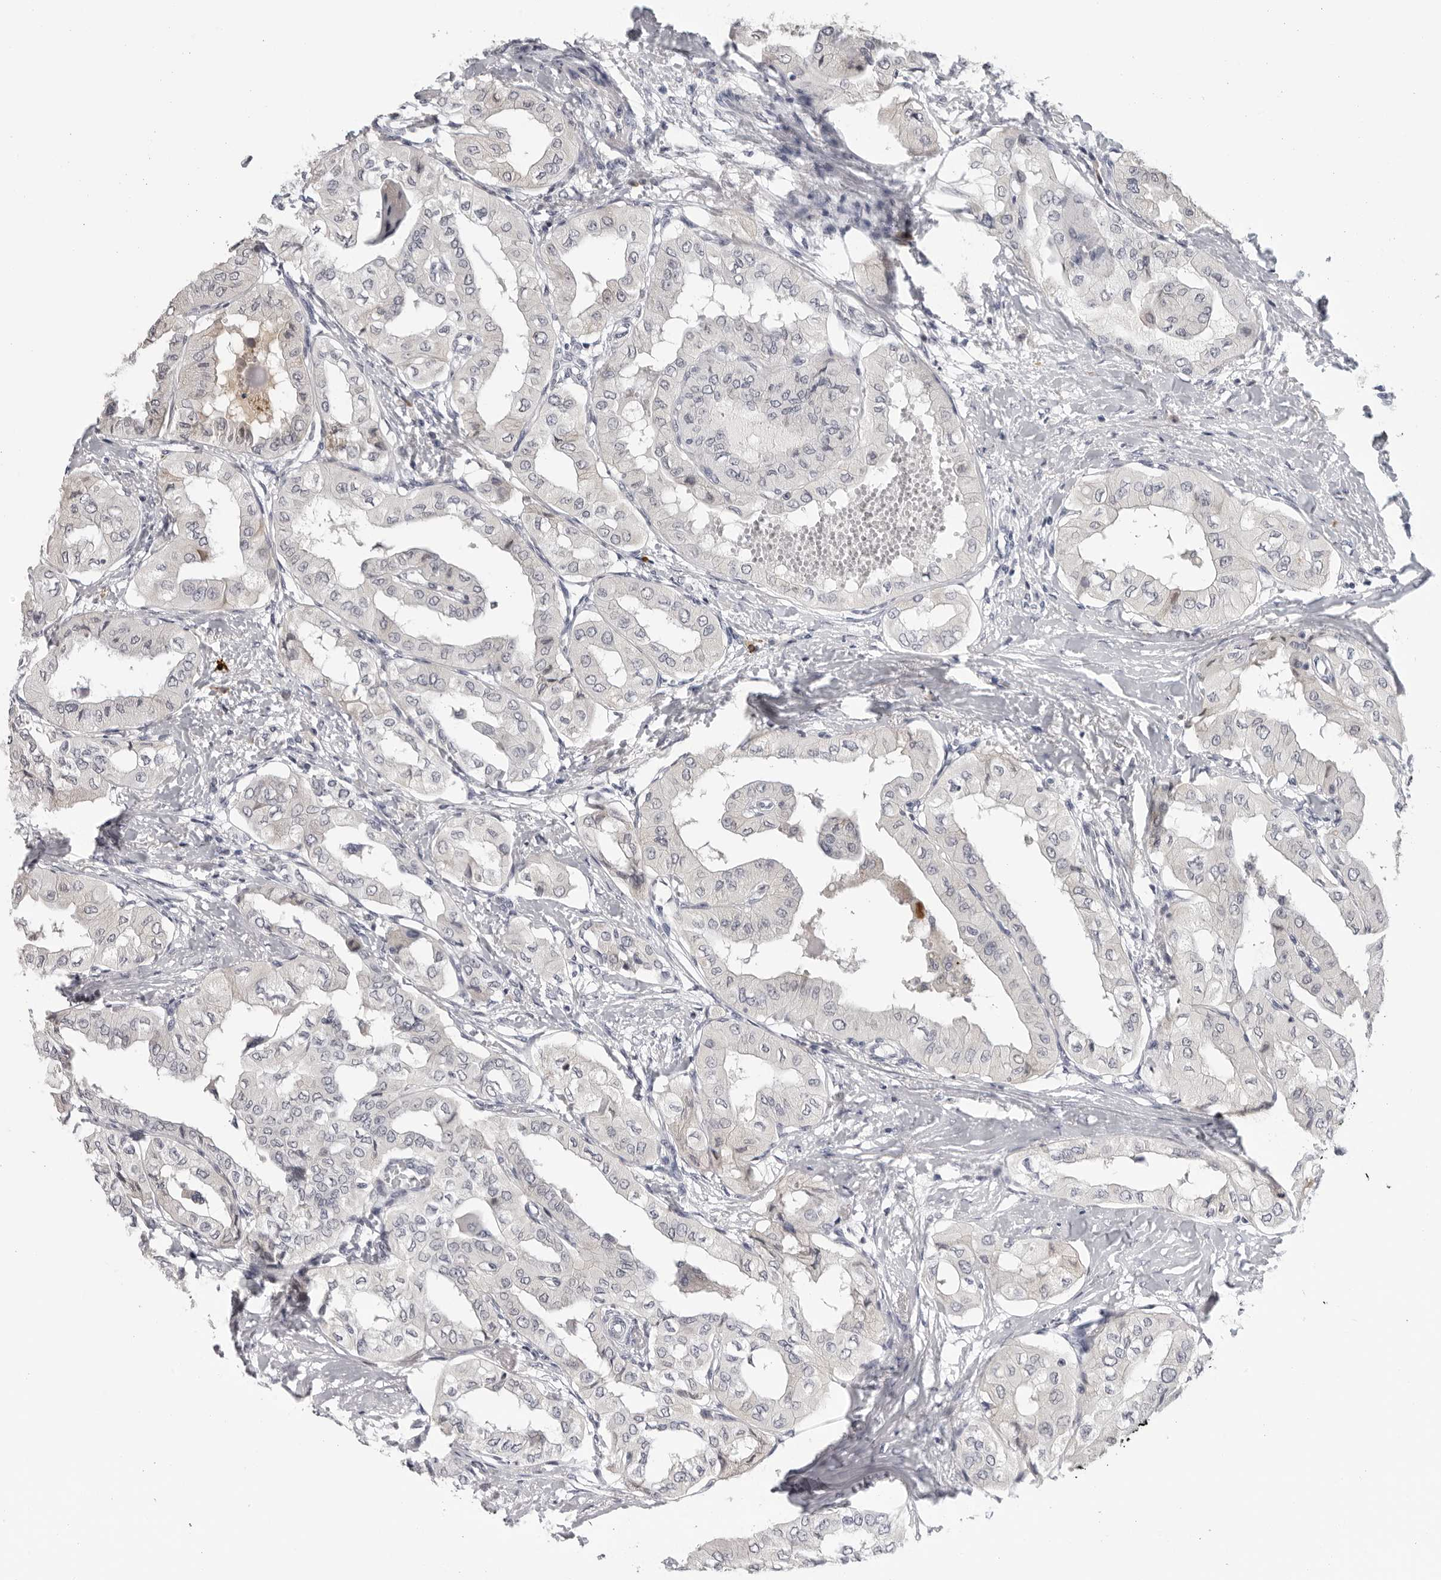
{"staining": {"intensity": "negative", "quantity": "none", "location": "none"}, "tissue": "thyroid cancer", "cell_type": "Tumor cells", "image_type": "cancer", "snomed": [{"axis": "morphology", "description": "Papillary adenocarcinoma, NOS"}, {"axis": "topography", "description": "Thyroid gland"}], "caption": "Tumor cells show no significant expression in thyroid cancer. (Stains: DAB IHC with hematoxylin counter stain, Microscopy: brightfield microscopy at high magnification).", "gene": "ZNF502", "patient": {"sex": "female", "age": 59}}